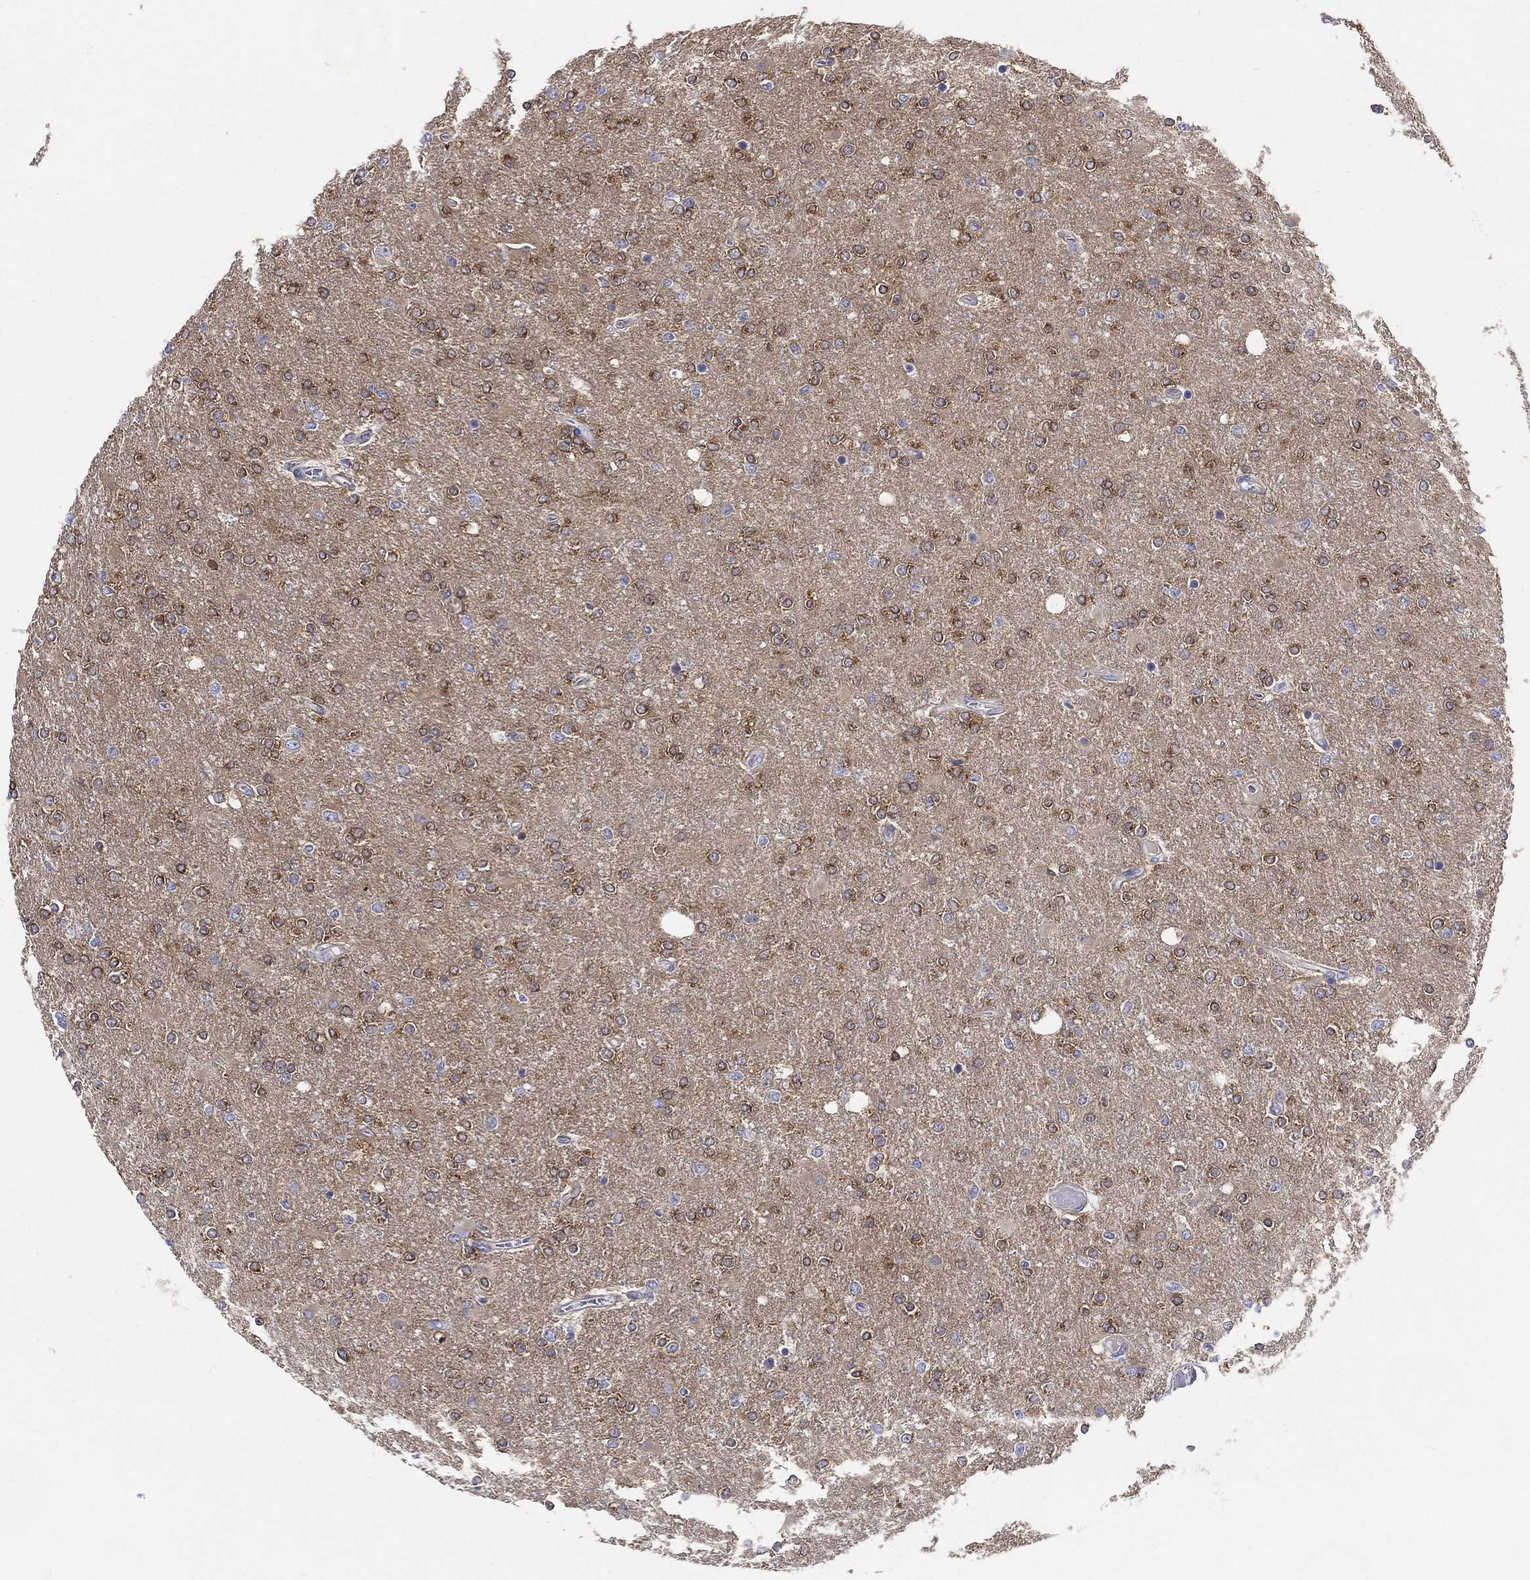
{"staining": {"intensity": "moderate", "quantity": "25%-75%", "location": "cytoplasmic/membranous"}, "tissue": "glioma", "cell_type": "Tumor cells", "image_type": "cancer", "snomed": [{"axis": "morphology", "description": "Glioma, malignant, High grade"}, {"axis": "topography", "description": "Cerebral cortex"}], "caption": "Glioma was stained to show a protein in brown. There is medium levels of moderate cytoplasmic/membranous expression in about 25%-75% of tumor cells.", "gene": "PWWP3A", "patient": {"sex": "male", "age": 70}}